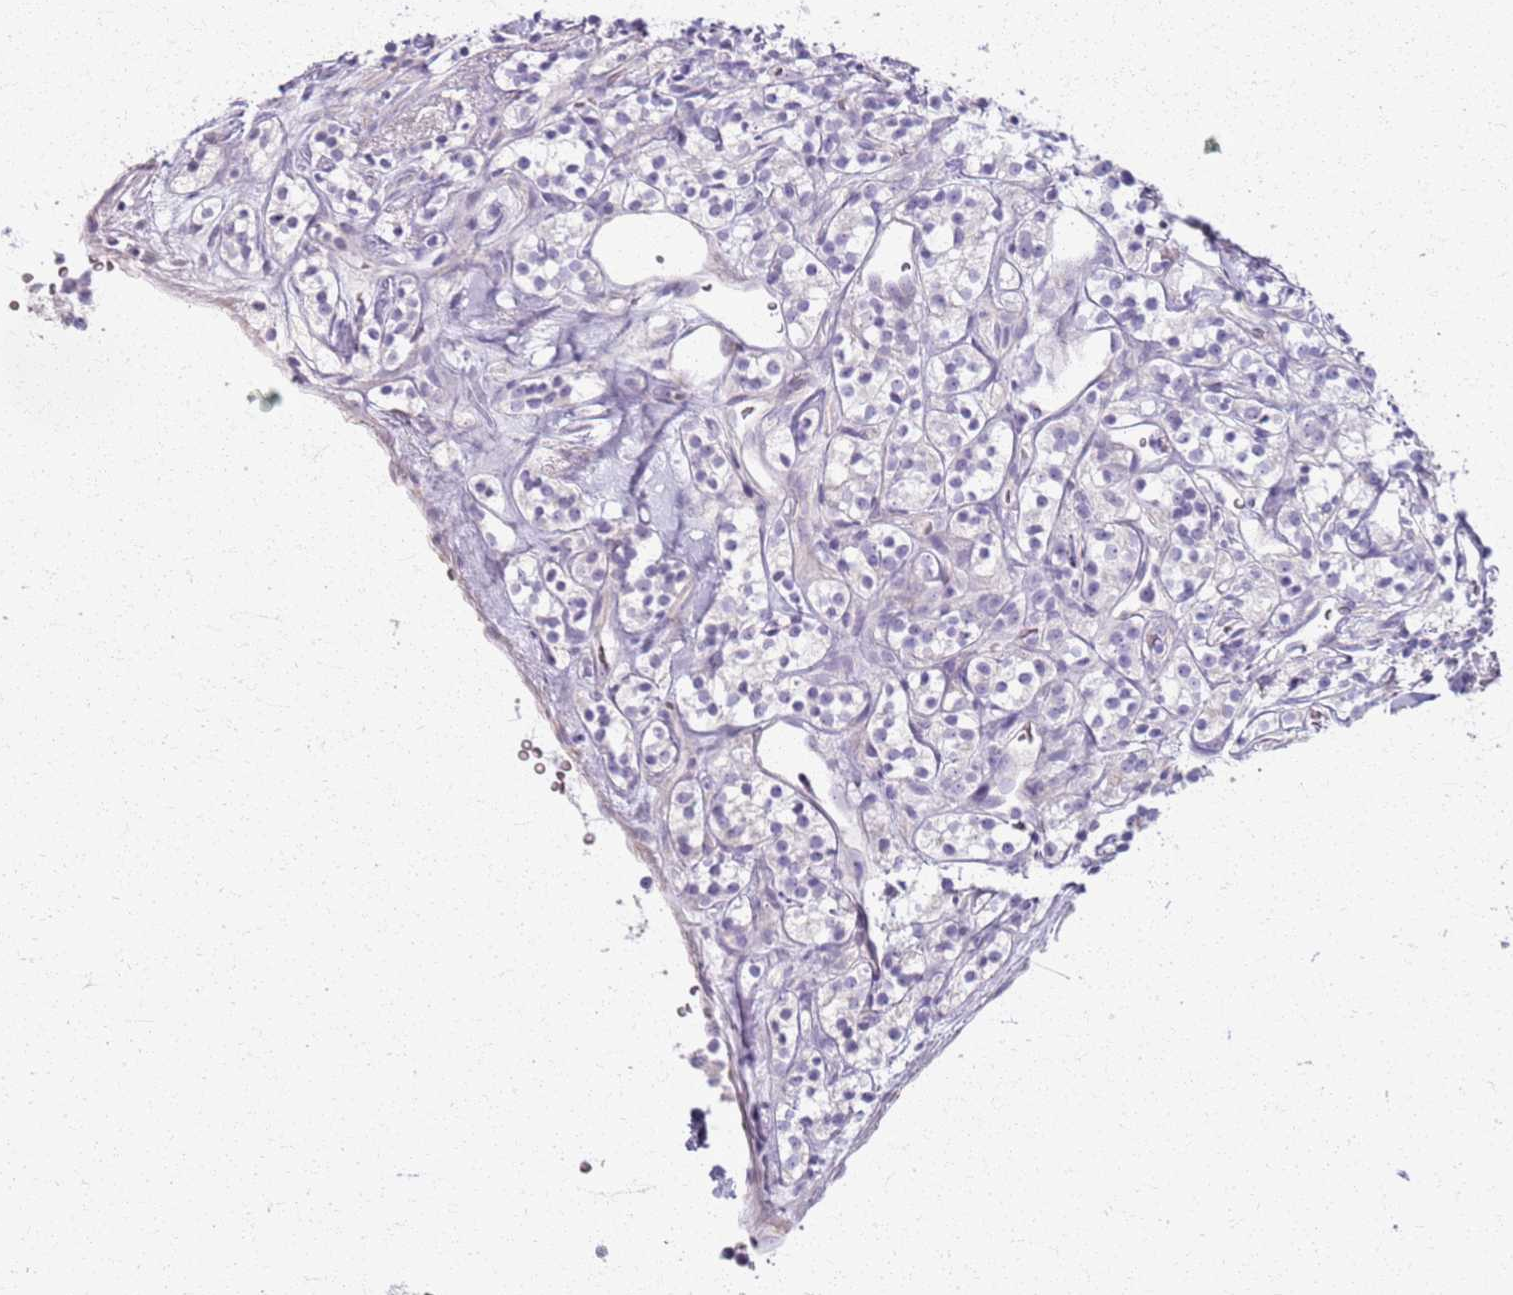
{"staining": {"intensity": "negative", "quantity": "none", "location": "none"}, "tissue": "renal cancer", "cell_type": "Tumor cells", "image_type": "cancer", "snomed": [{"axis": "morphology", "description": "Adenocarcinoma, NOS"}, {"axis": "topography", "description": "Kidney"}], "caption": "IHC of renal adenocarcinoma reveals no positivity in tumor cells.", "gene": "CSRP3", "patient": {"sex": "male", "age": 77}}